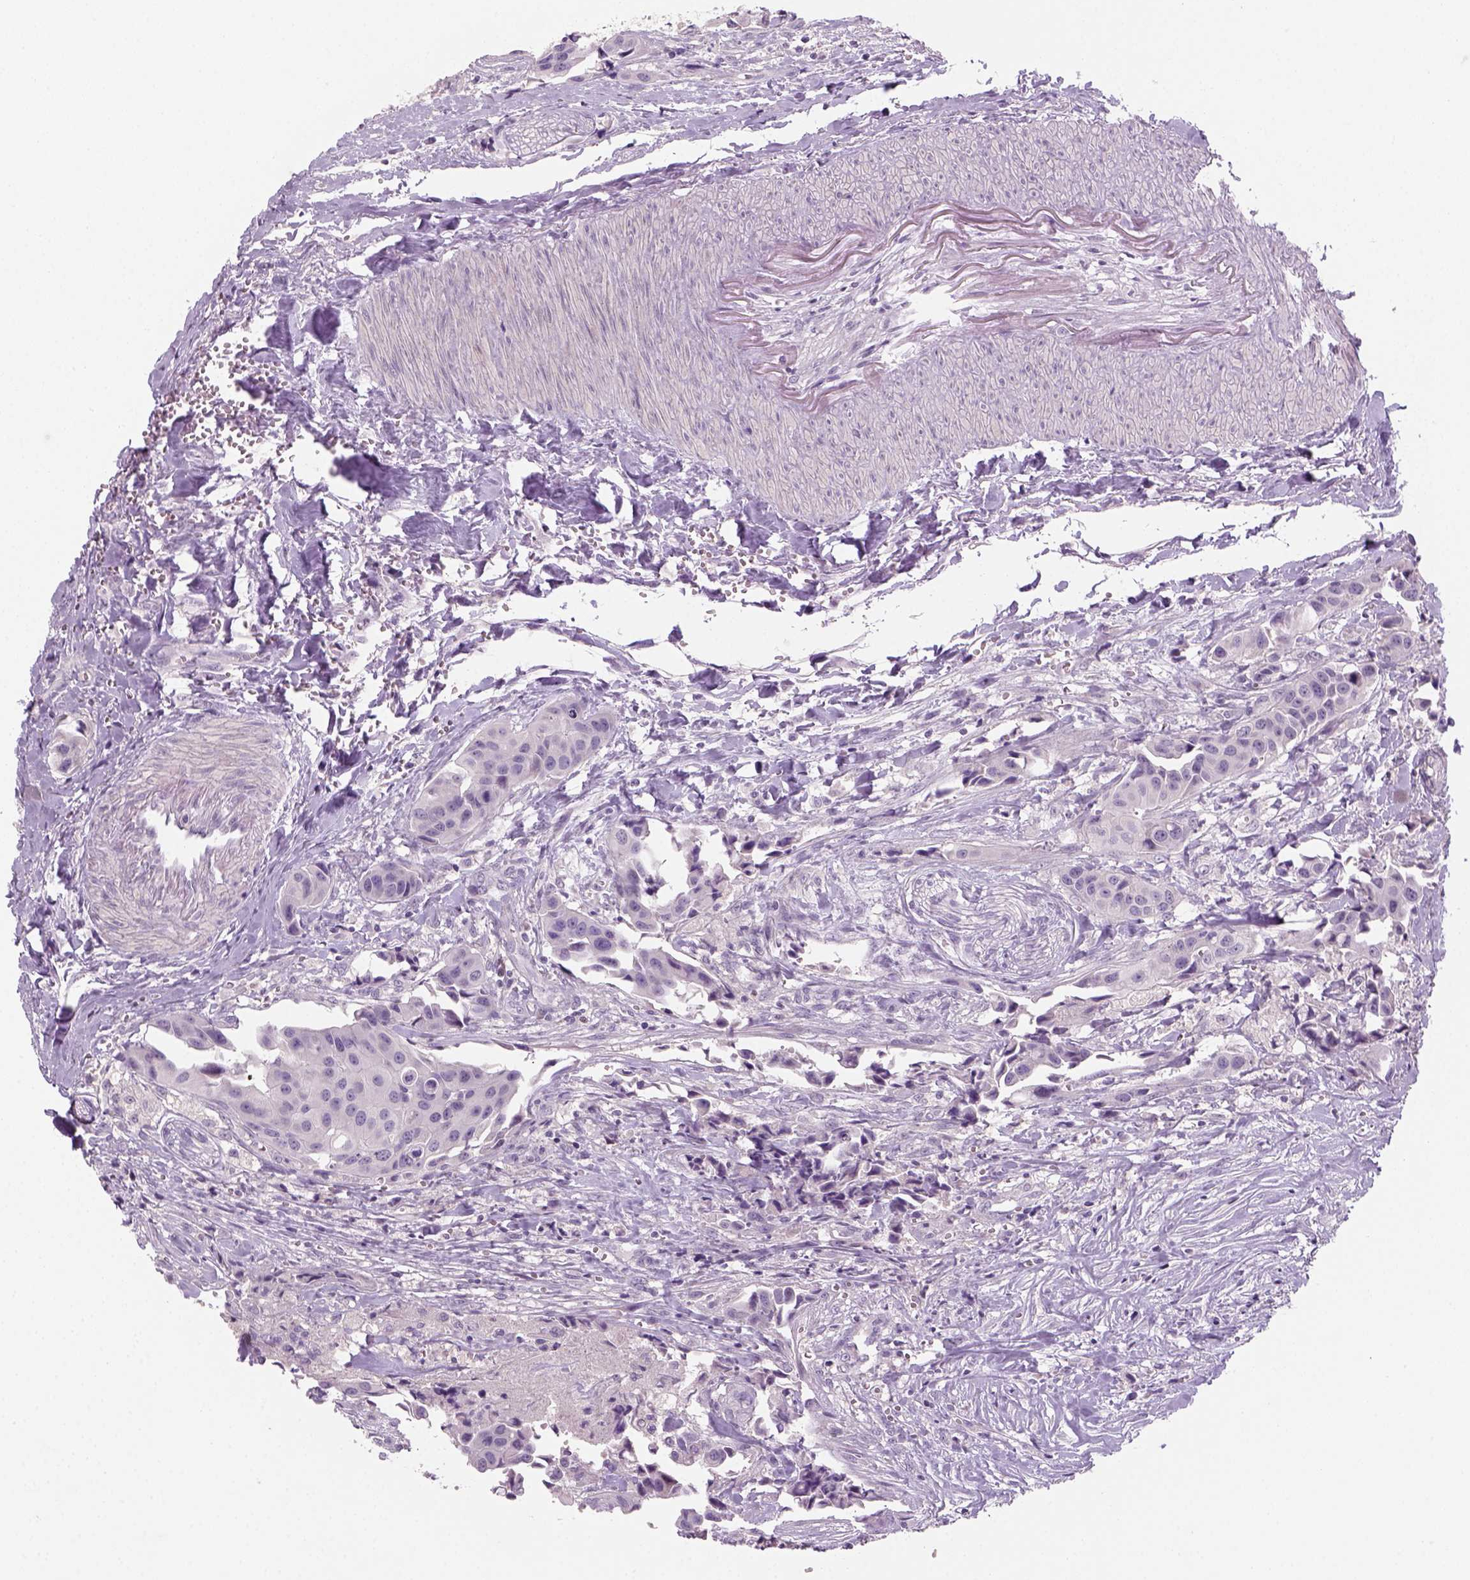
{"staining": {"intensity": "negative", "quantity": "none", "location": "none"}, "tissue": "head and neck cancer", "cell_type": "Tumor cells", "image_type": "cancer", "snomed": [{"axis": "morphology", "description": "Adenocarcinoma, NOS"}, {"axis": "topography", "description": "Head-Neck"}], "caption": "High magnification brightfield microscopy of adenocarcinoma (head and neck) stained with DAB (brown) and counterstained with hematoxylin (blue): tumor cells show no significant positivity.", "gene": "GFI1B", "patient": {"sex": "male", "age": 76}}